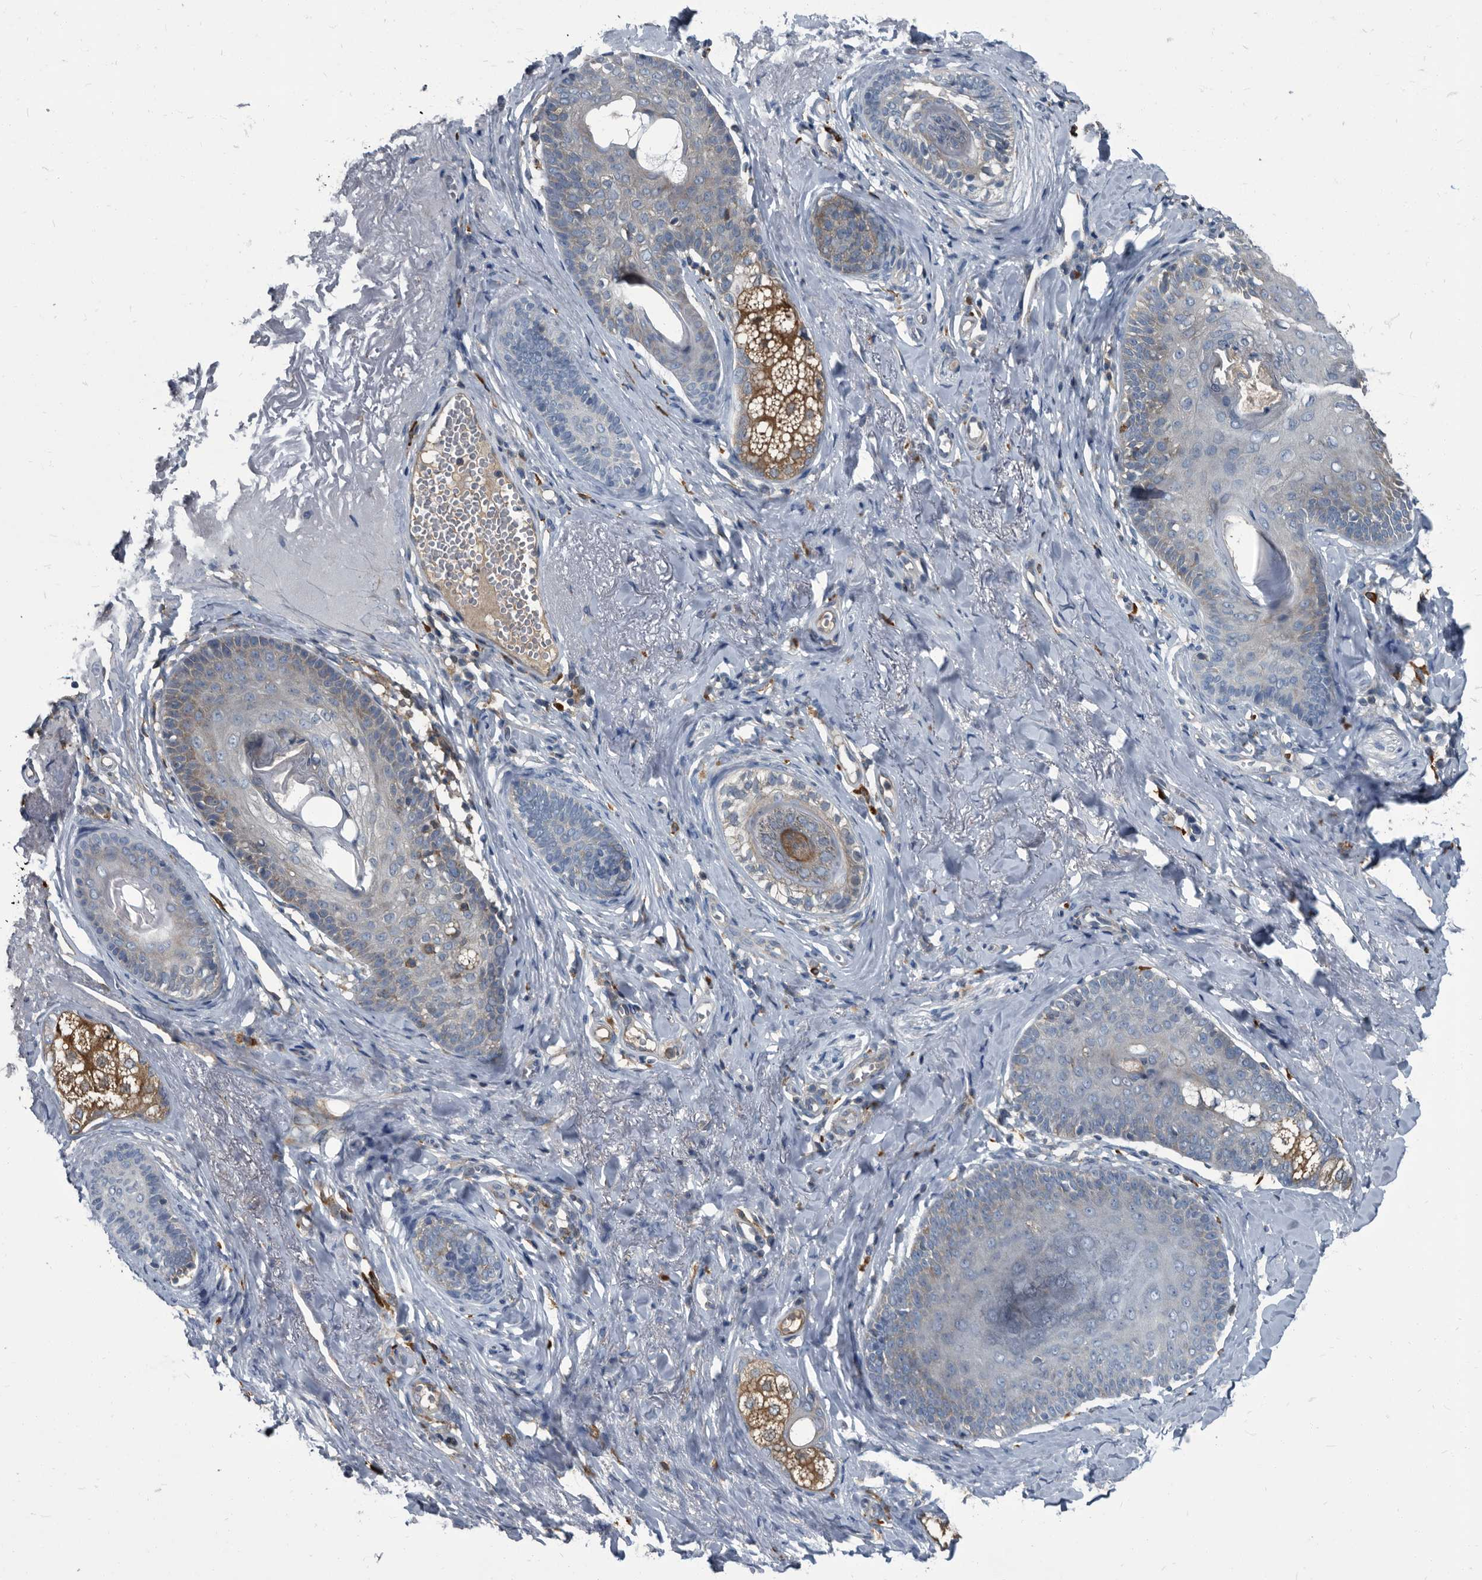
{"staining": {"intensity": "negative", "quantity": "none", "location": "none"}, "tissue": "skin cancer", "cell_type": "Tumor cells", "image_type": "cancer", "snomed": [{"axis": "morphology", "description": "Basal cell carcinoma"}, {"axis": "topography", "description": "Skin"}], "caption": "An IHC image of skin cancer is shown. There is no staining in tumor cells of skin cancer.", "gene": "CDV3", "patient": {"sex": "male", "age": 62}}